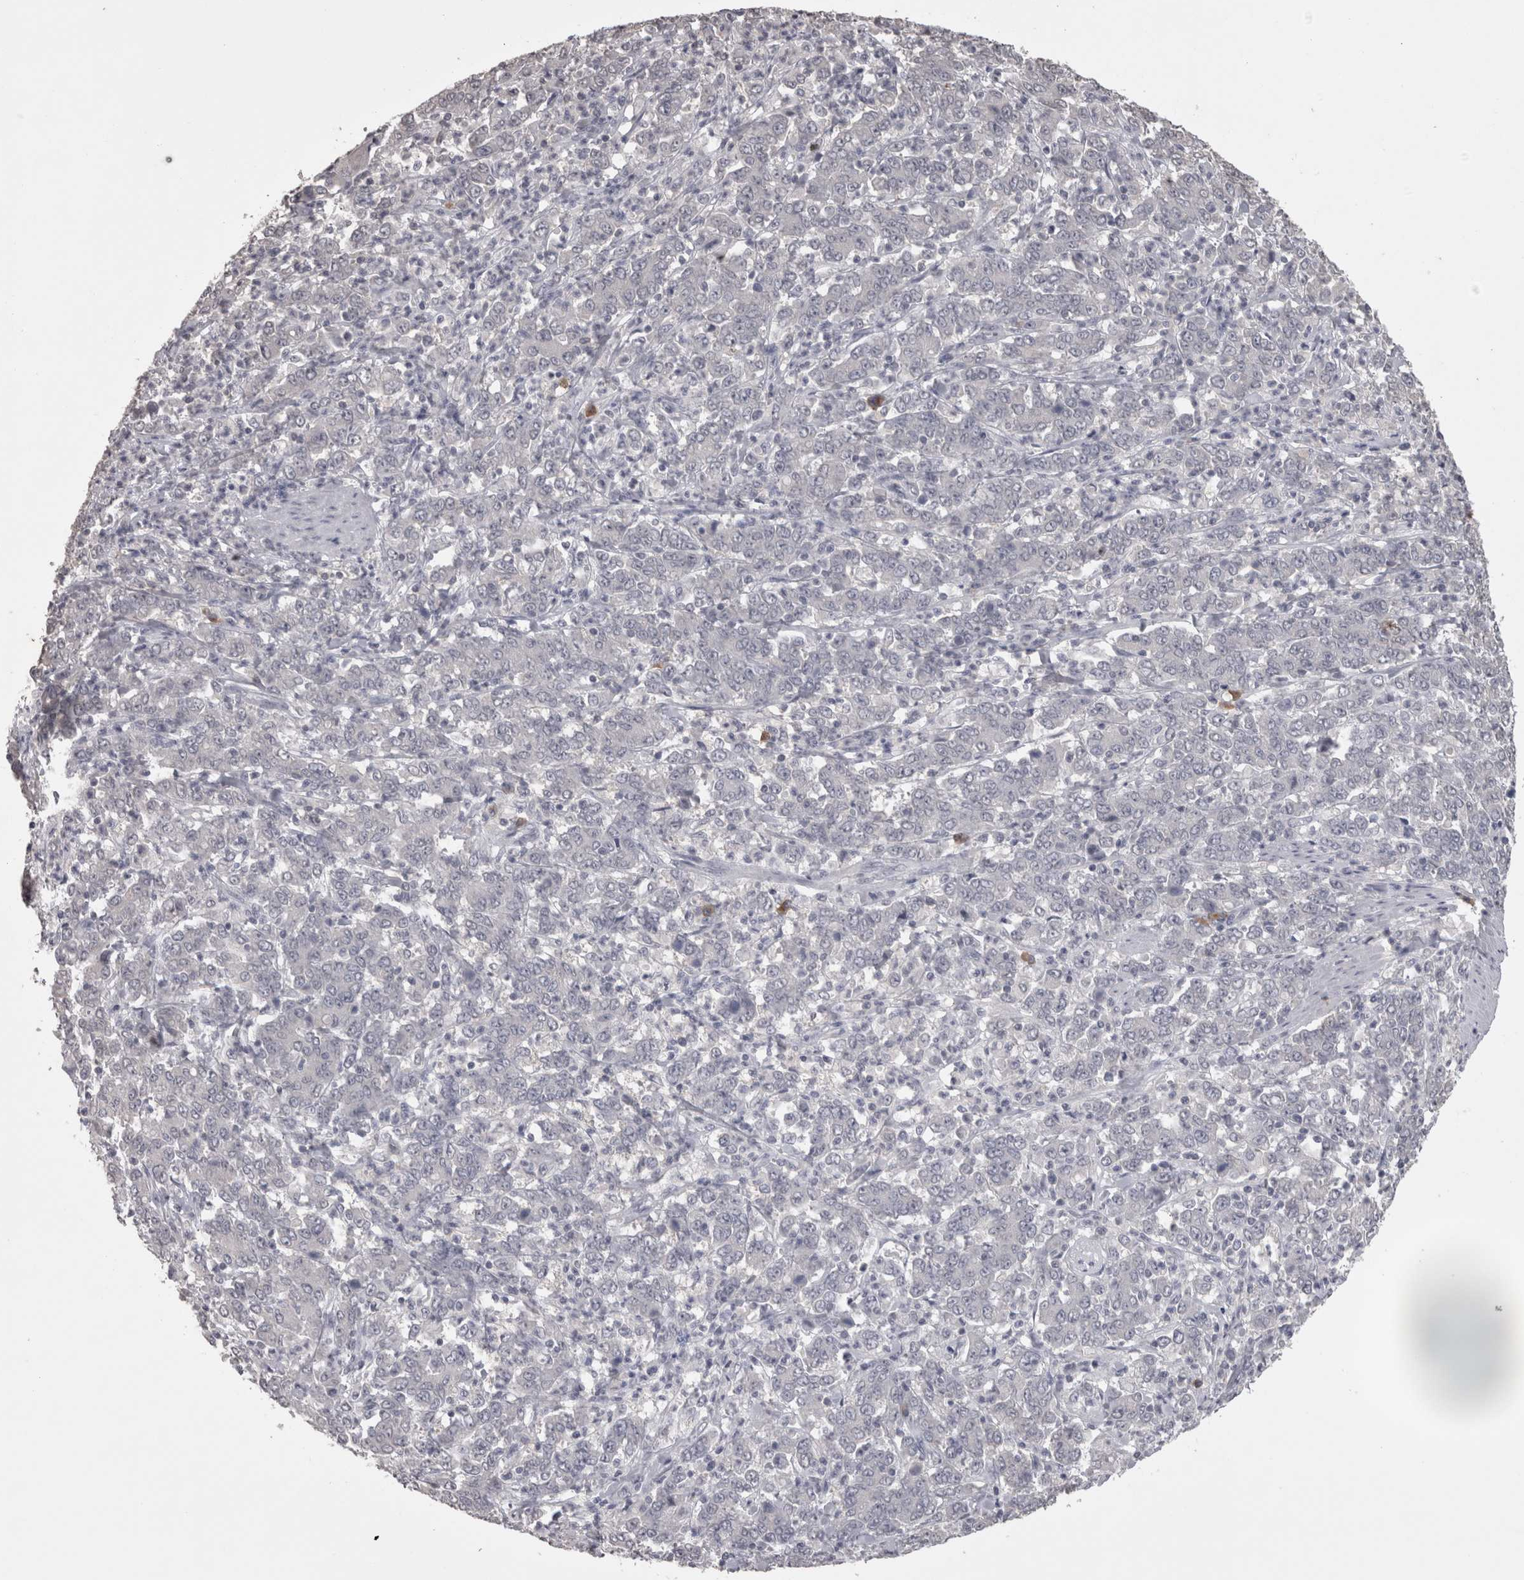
{"staining": {"intensity": "negative", "quantity": "none", "location": "none"}, "tissue": "stomach cancer", "cell_type": "Tumor cells", "image_type": "cancer", "snomed": [{"axis": "morphology", "description": "Adenocarcinoma, NOS"}, {"axis": "topography", "description": "Stomach, lower"}], "caption": "Tumor cells are negative for brown protein staining in stomach cancer. The staining was performed using DAB to visualize the protein expression in brown, while the nuclei were stained in blue with hematoxylin (Magnification: 20x).", "gene": "LAX1", "patient": {"sex": "female", "age": 71}}